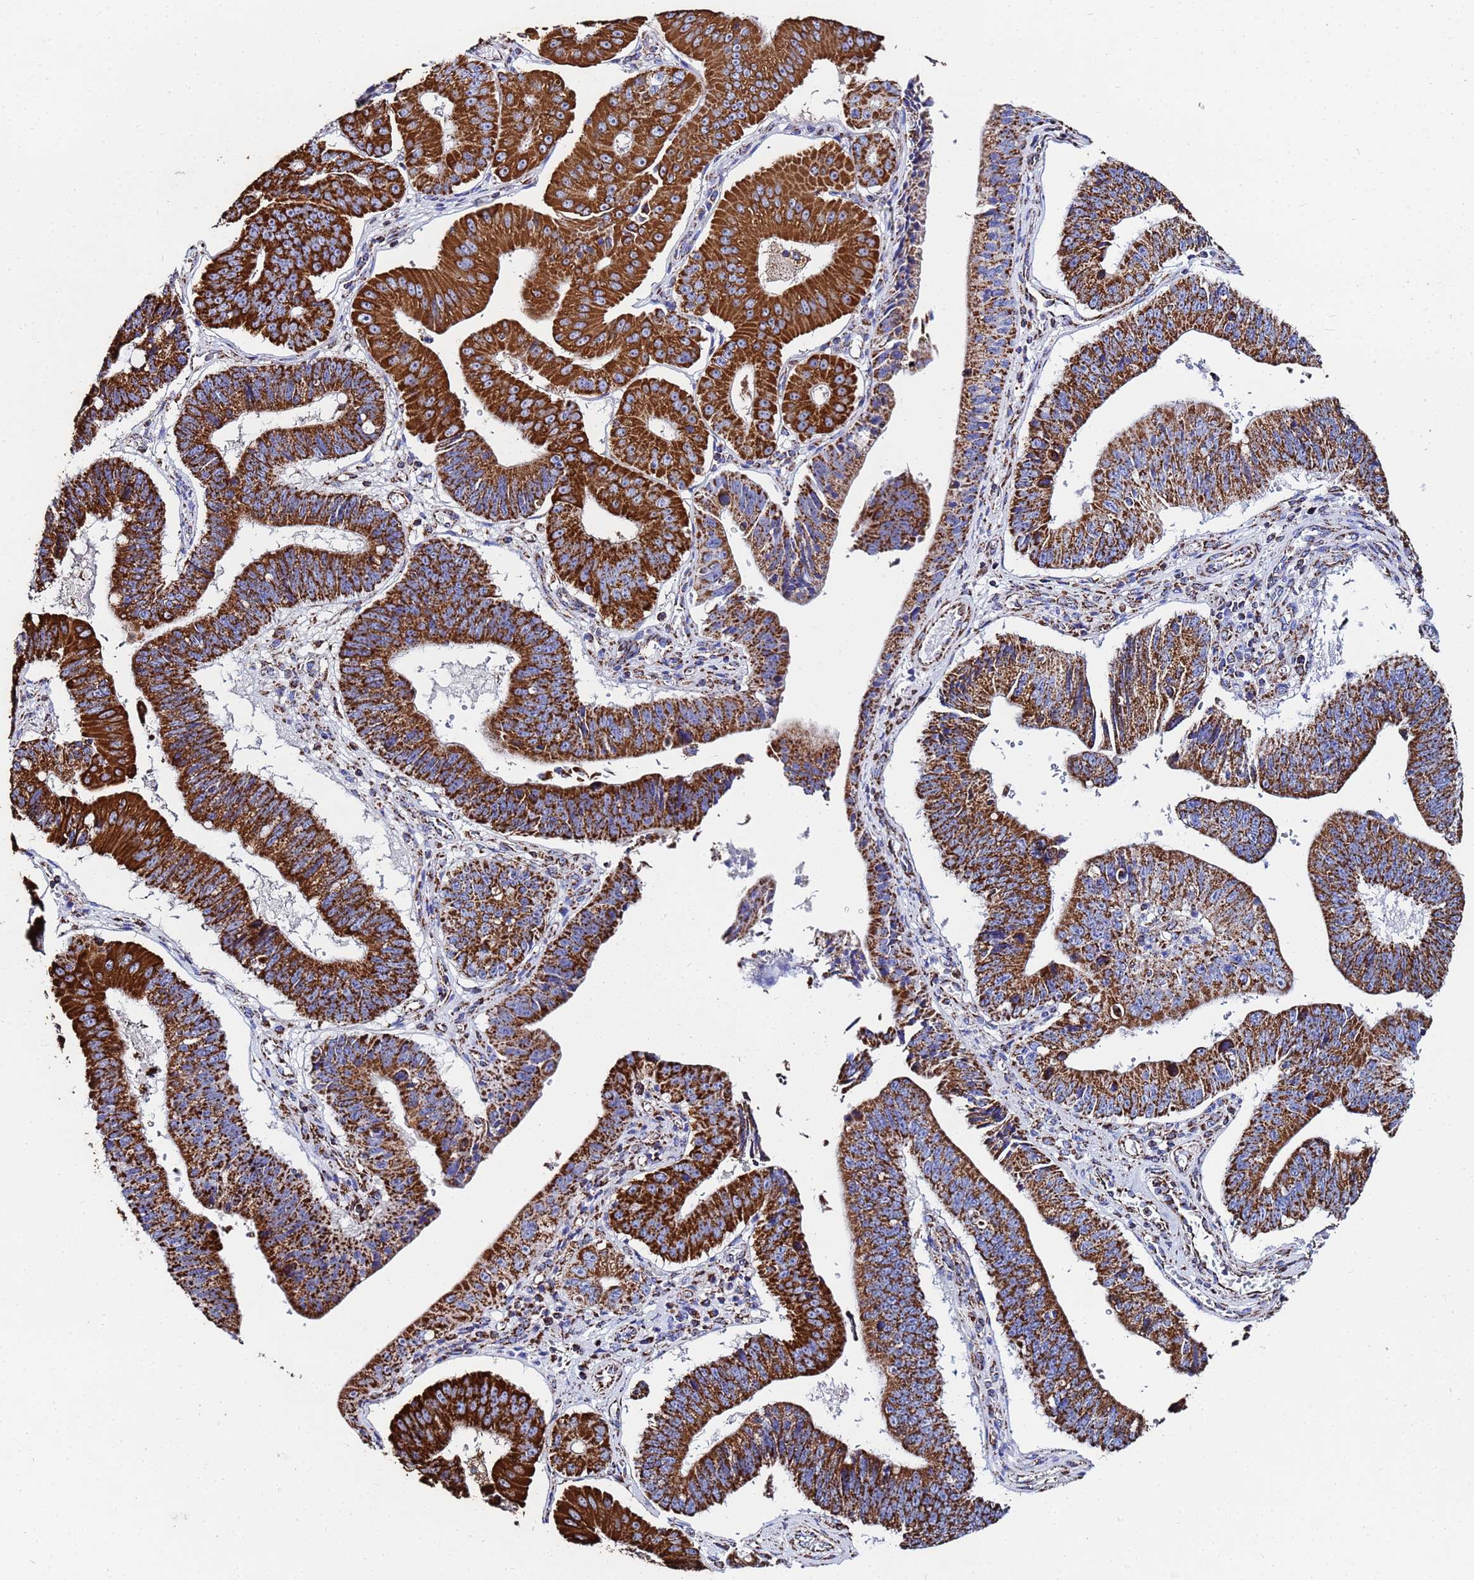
{"staining": {"intensity": "strong", "quantity": ">75%", "location": "cytoplasmic/membranous"}, "tissue": "stomach cancer", "cell_type": "Tumor cells", "image_type": "cancer", "snomed": [{"axis": "morphology", "description": "Adenocarcinoma, NOS"}, {"axis": "topography", "description": "Stomach"}], "caption": "A brown stain labels strong cytoplasmic/membranous staining of a protein in human stomach cancer tumor cells.", "gene": "GLUD1", "patient": {"sex": "male", "age": 59}}